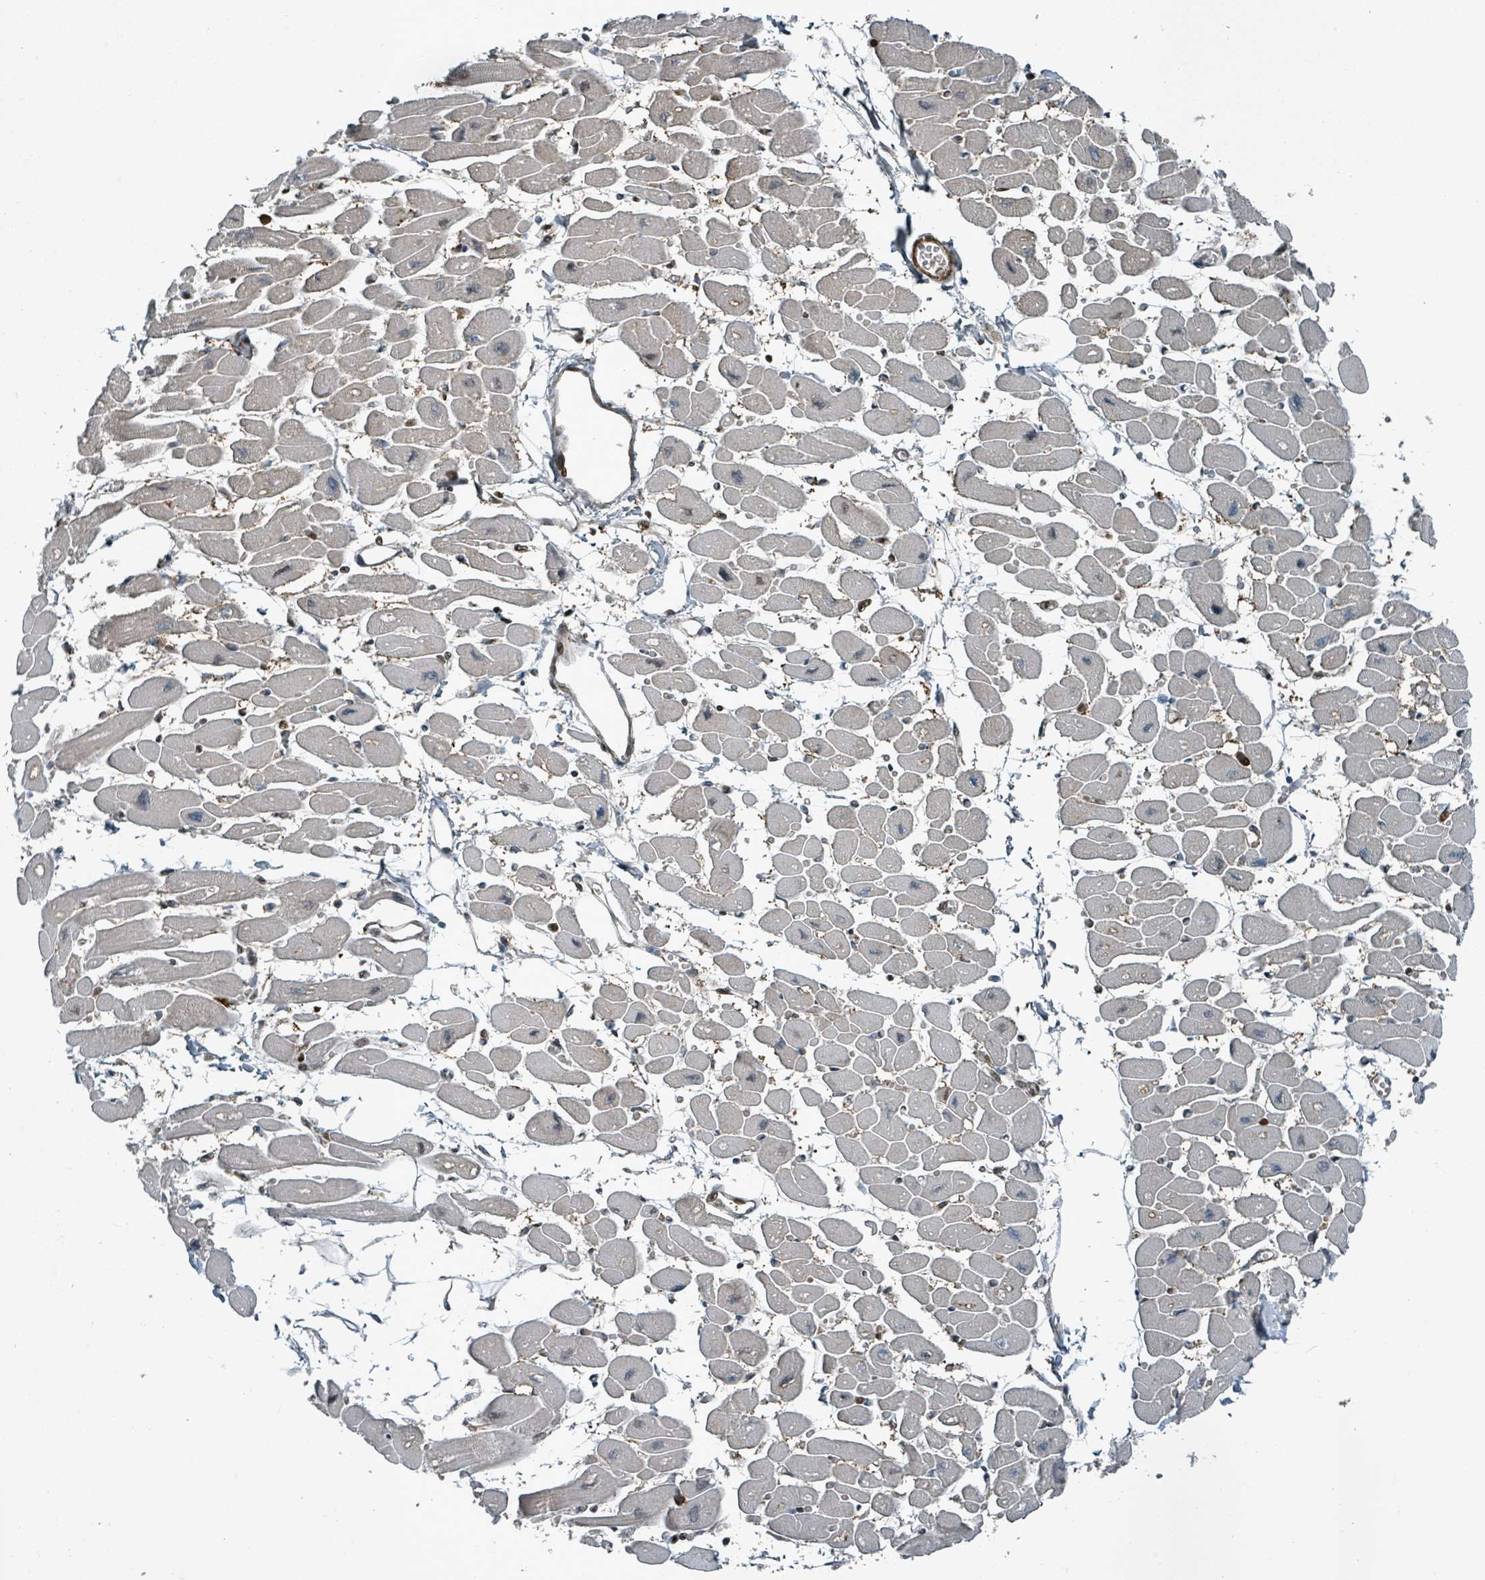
{"staining": {"intensity": "moderate", "quantity": "25%-75%", "location": "cytoplasmic/membranous"}, "tissue": "heart muscle", "cell_type": "Cardiomyocytes", "image_type": "normal", "snomed": [{"axis": "morphology", "description": "Normal tissue, NOS"}, {"axis": "topography", "description": "Heart"}], "caption": "A medium amount of moderate cytoplasmic/membranous expression is present in about 25%-75% of cardiomyocytes in normal heart muscle.", "gene": "RHPN2", "patient": {"sex": "female", "age": 54}}